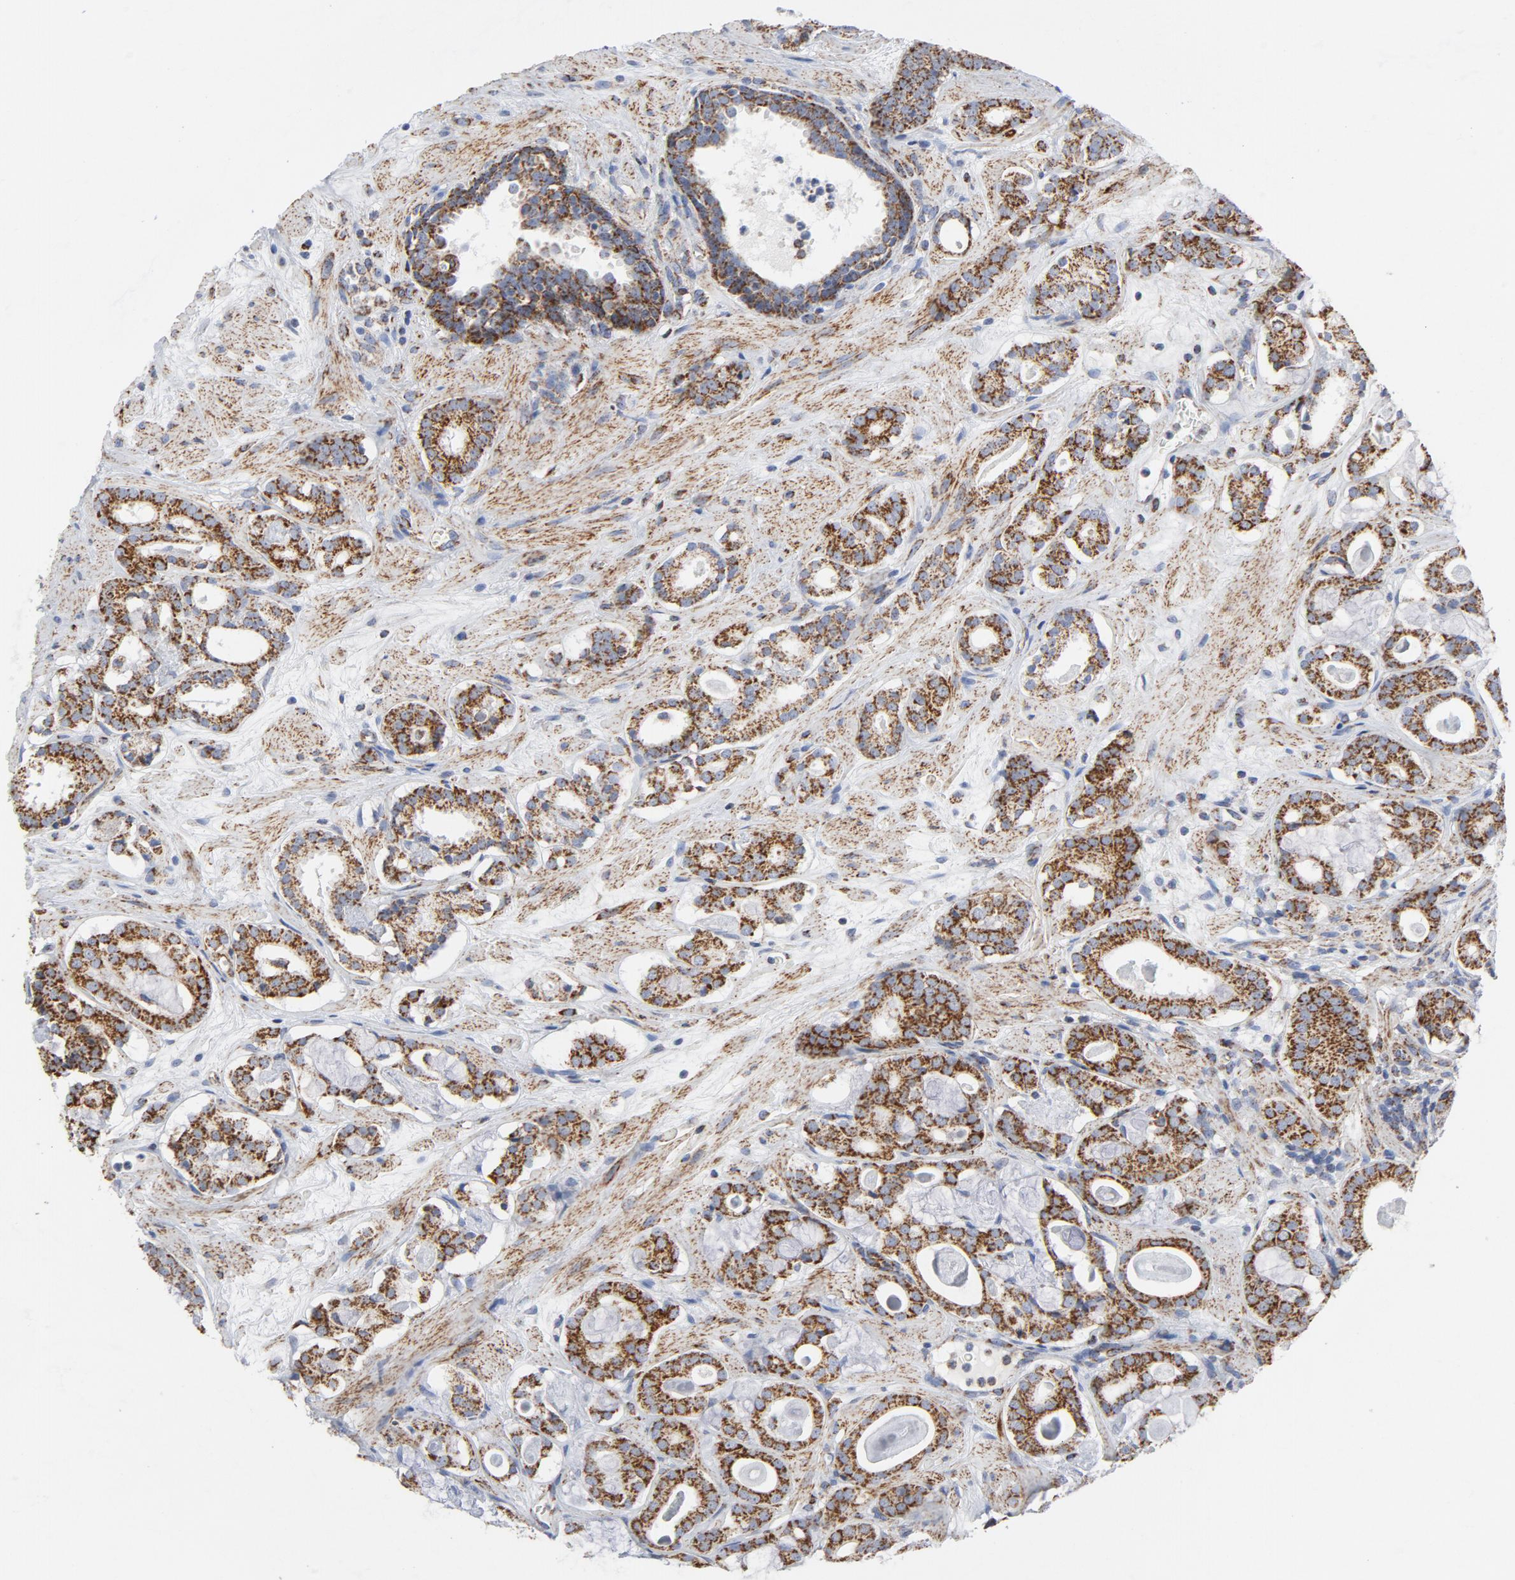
{"staining": {"intensity": "strong", "quantity": ">75%", "location": "cytoplasmic/membranous"}, "tissue": "prostate cancer", "cell_type": "Tumor cells", "image_type": "cancer", "snomed": [{"axis": "morphology", "description": "Adenocarcinoma, Low grade"}, {"axis": "topography", "description": "Prostate"}], "caption": "Prostate cancer (low-grade adenocarcinoma) stained with a protein marker exhibits strong staining in tumor cells.", "gene": "CYCS", "patient": {"sex": "male", "age": 57}}